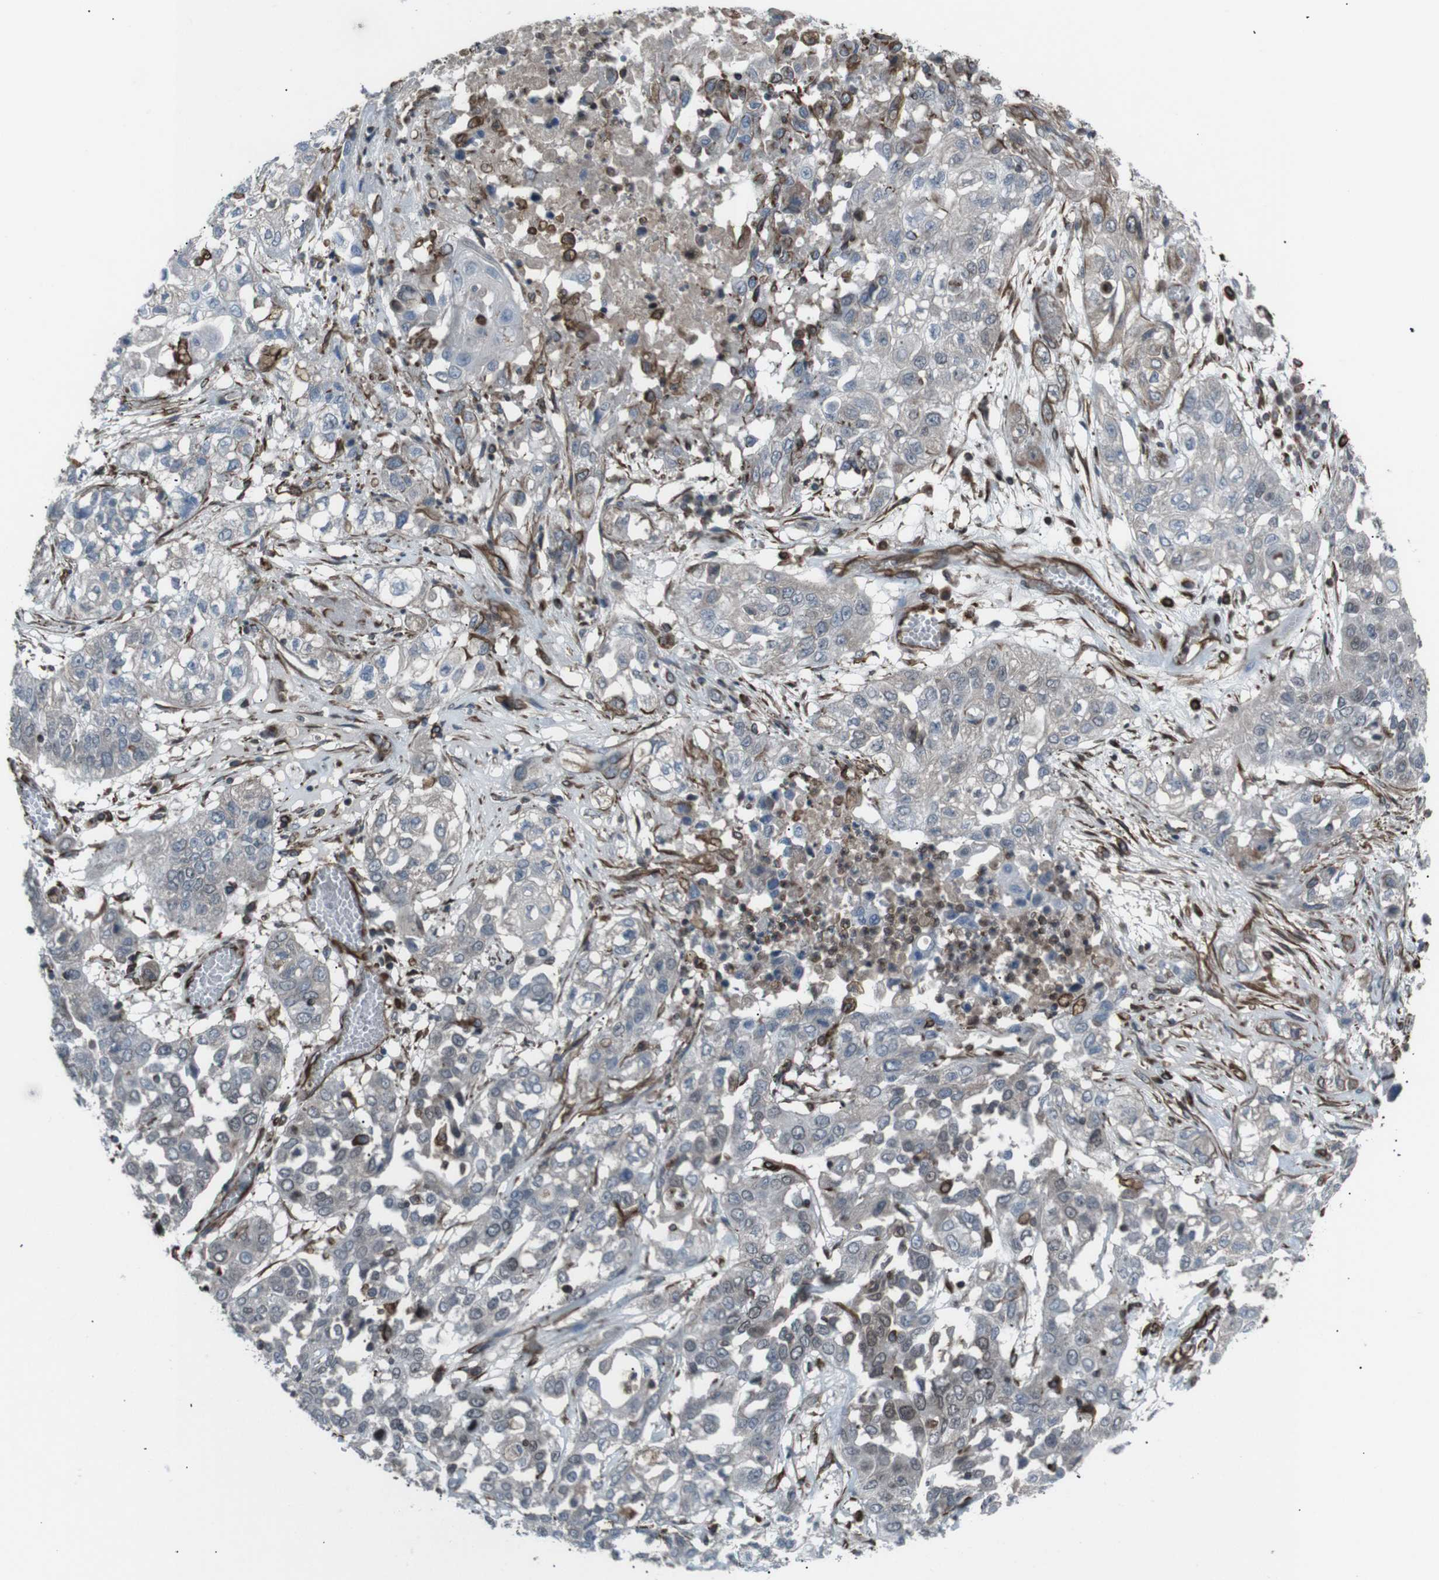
{"staining": {"intensity": "negative", "quantity": "none", "location": "none"}, "tissue": "lung cancer", "cell_type": "Tumor cells", "image_type": "cancer", "snomed": [{"axis": "morphology", "description": "Squamous cell carcinoma, NOS"}, {"axis": "topography", "description": "Lung"}], "caption": "High power microscopy micrograph of an IHC micrograph of lung cancer (squamous cell carcinoma), revealing no significant positivity in tumor cells.", "gene": "TMEM141", "patient": {"sex": "male", "age": 71}}